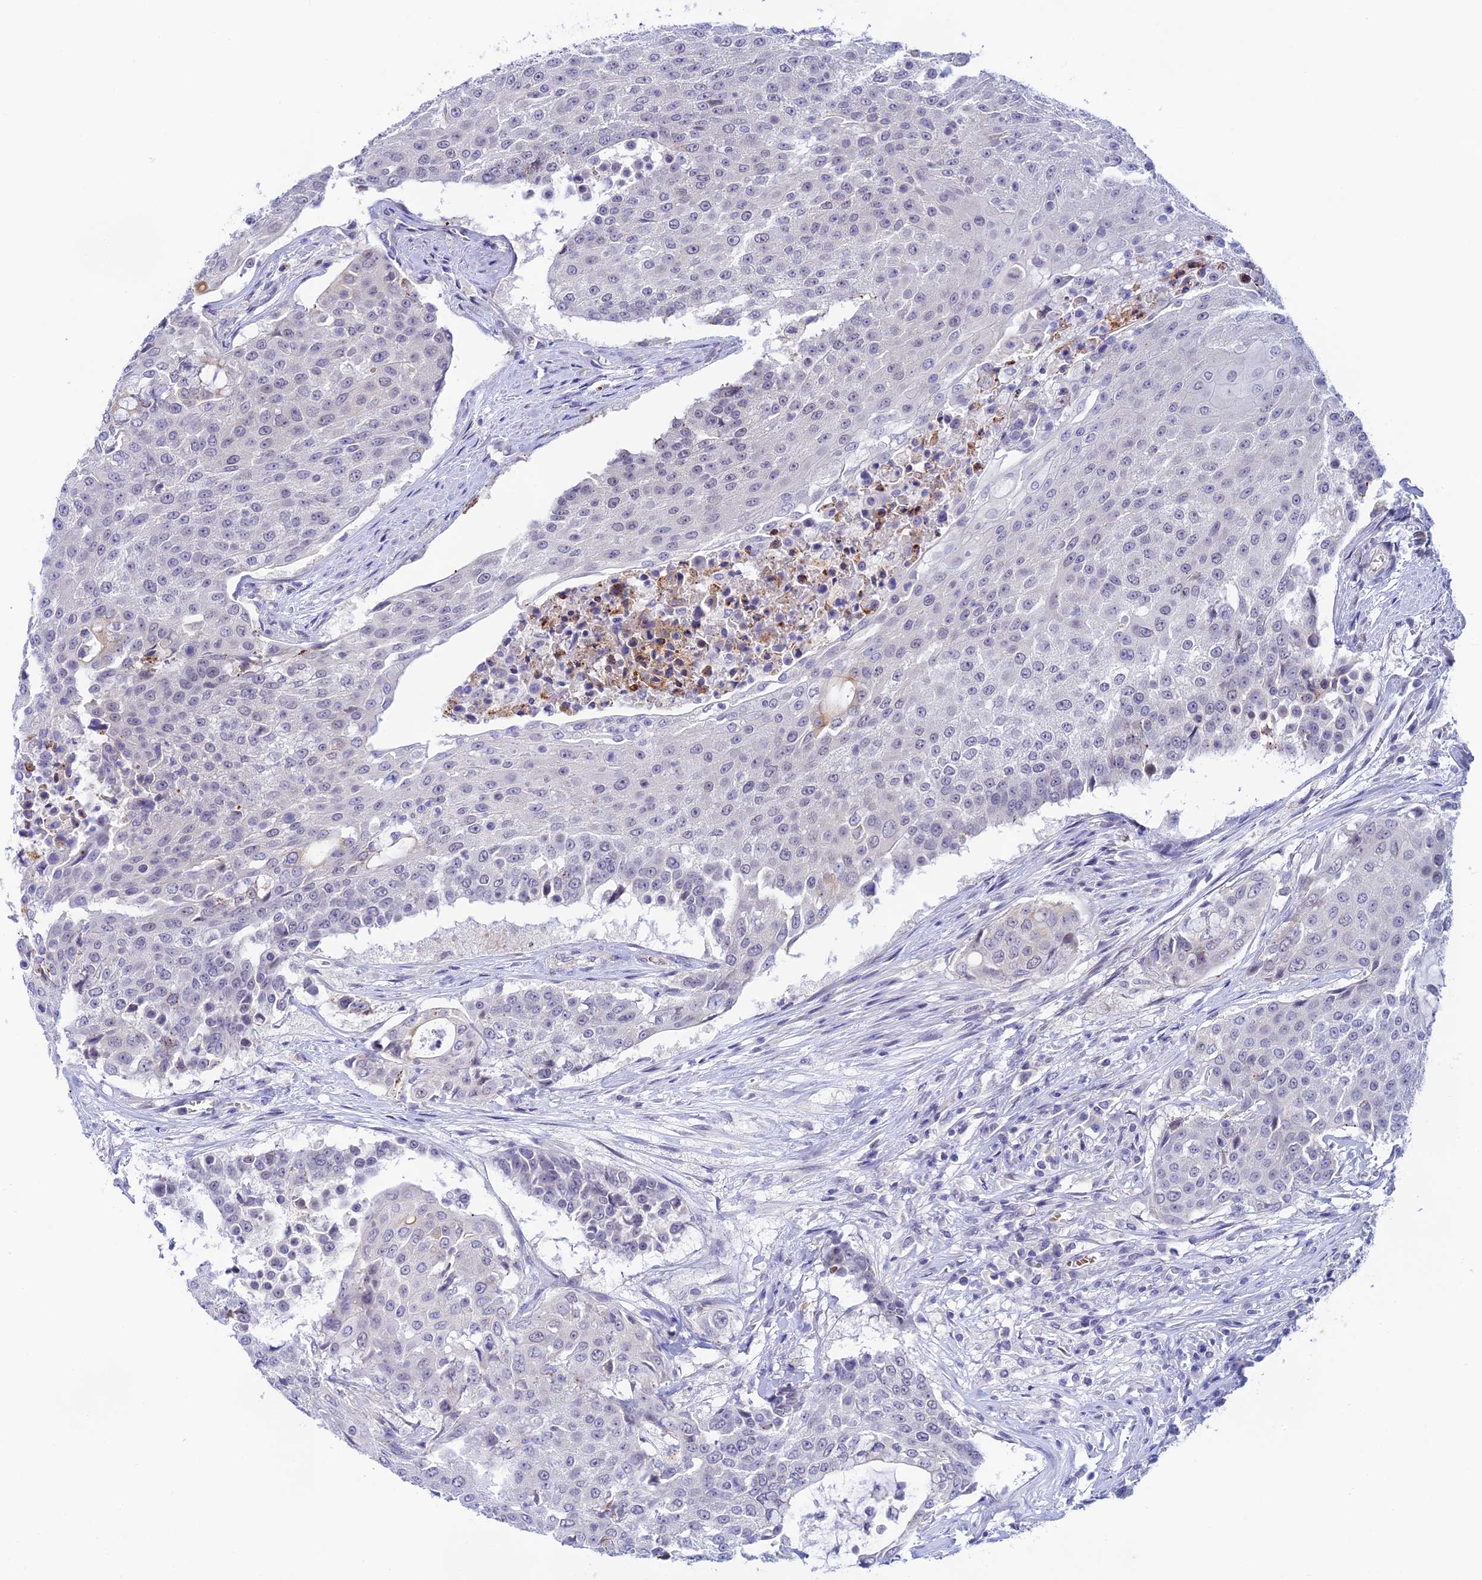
{"staining": {"intensity": "negative", "quantity": "none", "location": "none"}, "tissue": "urothelial cancer", "cell_type": "Tumor cells", "image_type": "cancer", "snomed": [{"axis": "morphology", "description": "Urothelial carcinoma, High grade"}, {"axis": "topography", "description": "Urinary bladder"}], "caption": "The immunohistochemistry (IHC) photomicrograph has no significant positivity in tumor cells of urothelial carcinoma (high-grade) tissue.", "gene": "RASGEF1B", "patient": {"sex": "female", "age": 63}}